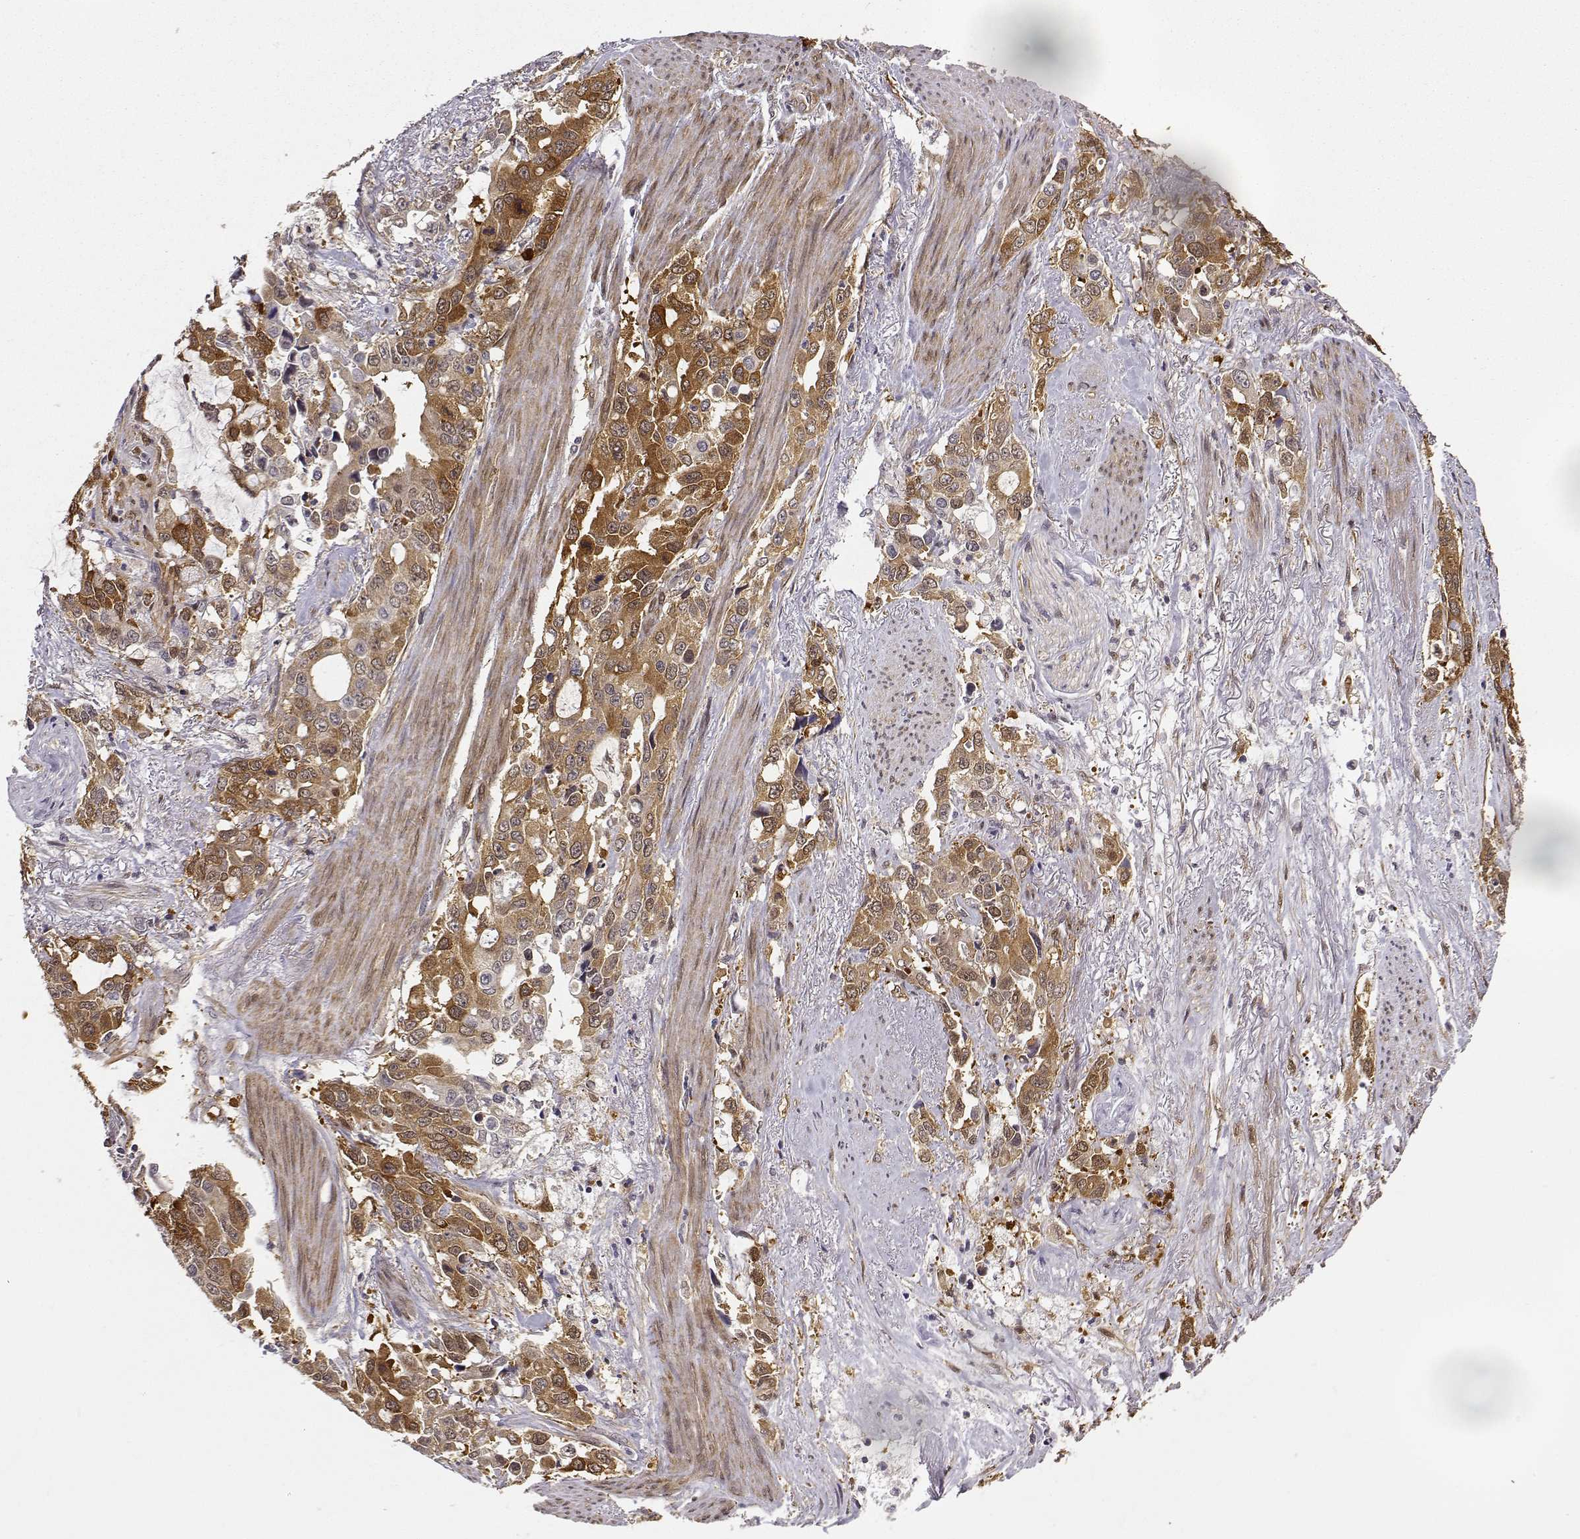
{"staining": {"intensity": "strong", "quantity": ">75%", "location": "cytoplasmic/membranous"}, "tissue": "stomach cancer", "cell_type": "Tumor cells", "image_type": "cancer", "snomed": [{"axis": "morphology", "description": "Adenocarcinoma, NOS"}, {"axis": "topography", "description": "Stomach, upper"}], "caption": "Immunohistochemical staining of stomach adenocarcinoma exhibits high levels of strong cytoplasmic/membranous staining in about >75% of tumor cells.", "gene": "PHGDH", "patient": {"sex": "male", "age": 85}}